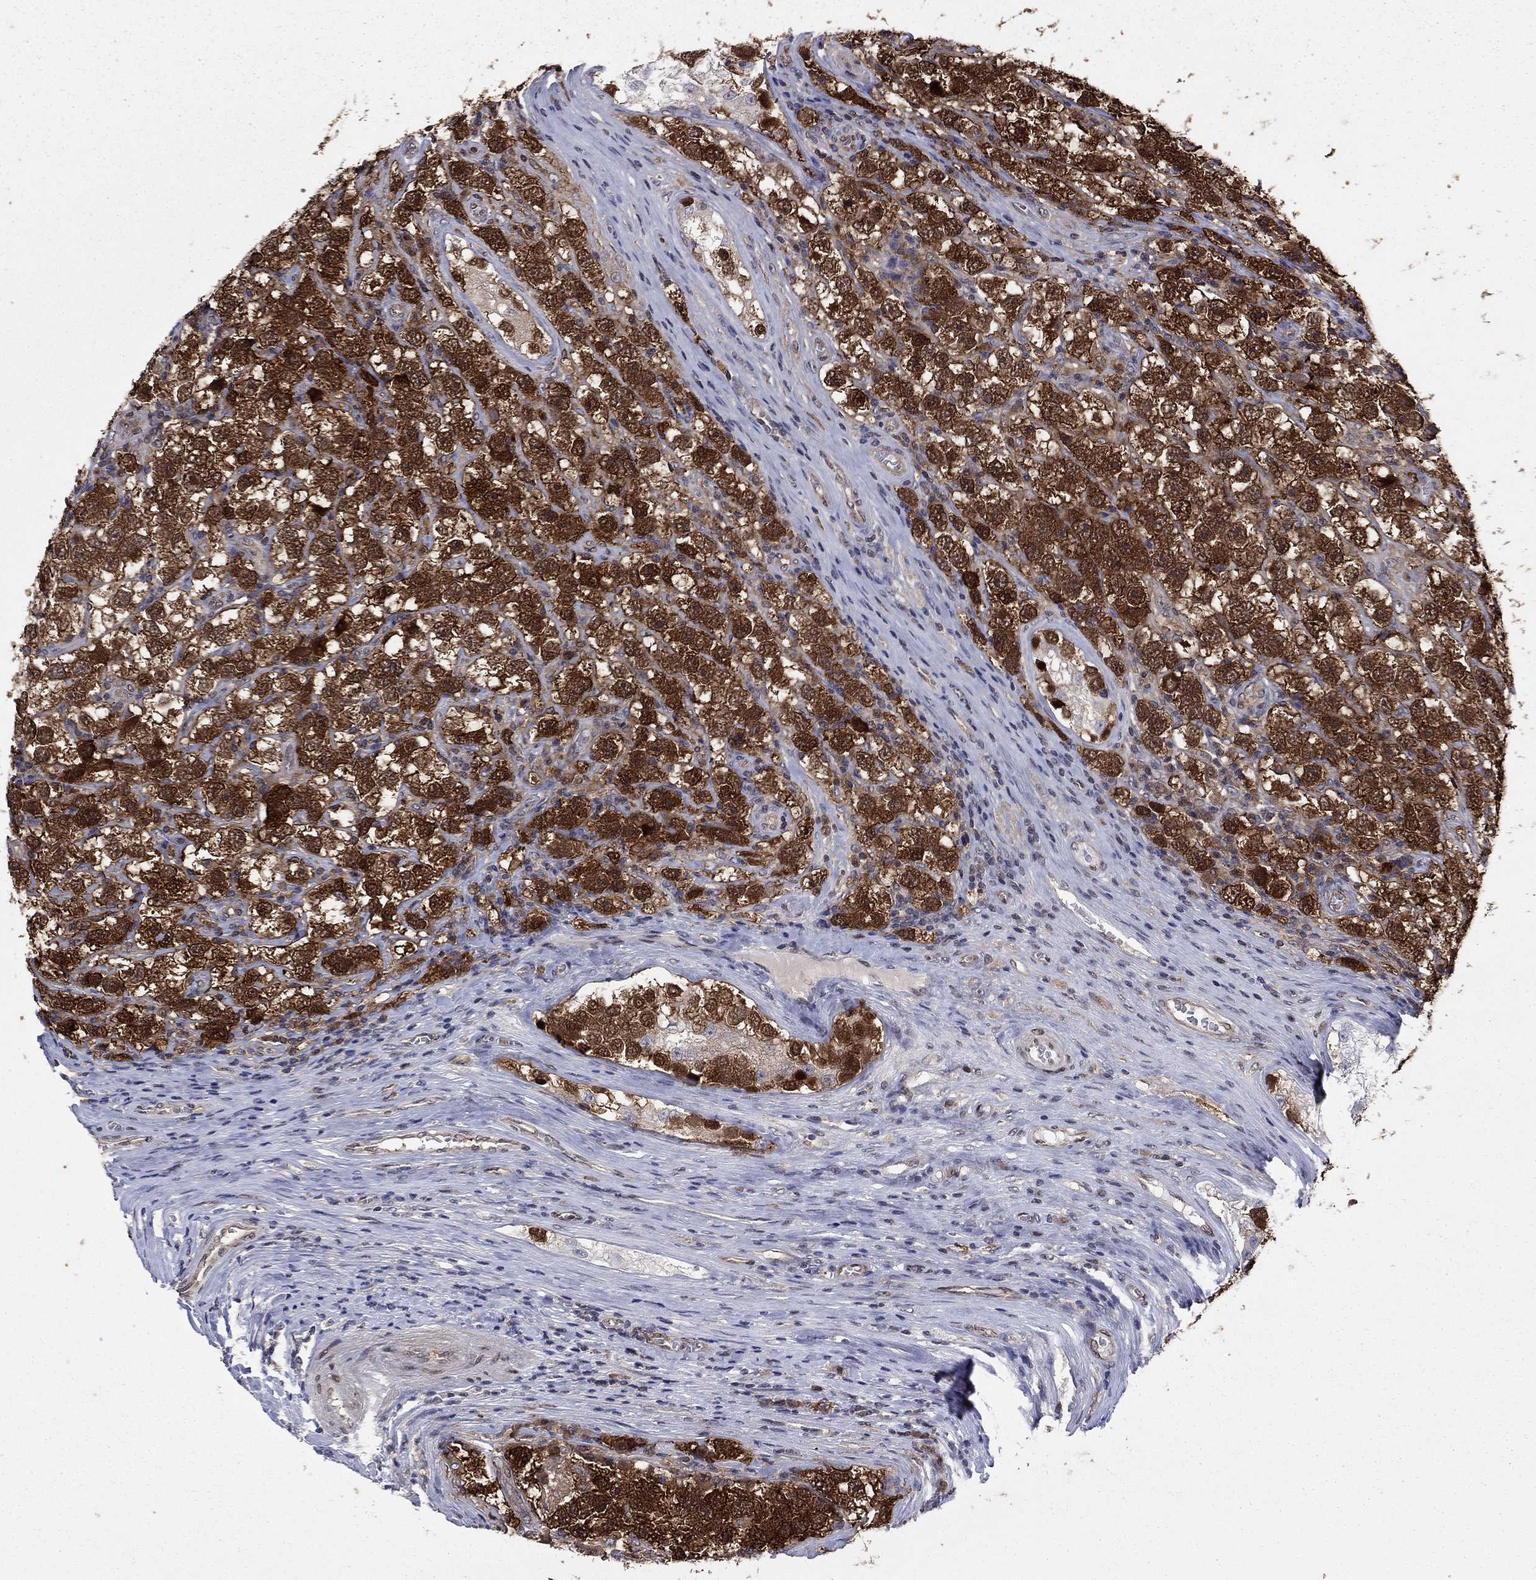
{"staining": {"intensity": "strong", "quantity": ">75%", "location": "cytoplasmic/membranous"}, "tissue": "testis cancer", "cell_type": "Tumor cells", "image_type": "cancer", "snomed": [{"axis": "morphology", "description": "Seminoma, NOS"}, {"axis": "topography", "description": "Testis"}], "caption": "This is a histology image of immunohistochemistry (IHC) staining of testis seminoma, which shows strong expression in the cytoplasmic/membranous of tumor cells.", "gene": "FKBP4", "patient": {"sex": "male", "age": 26}}